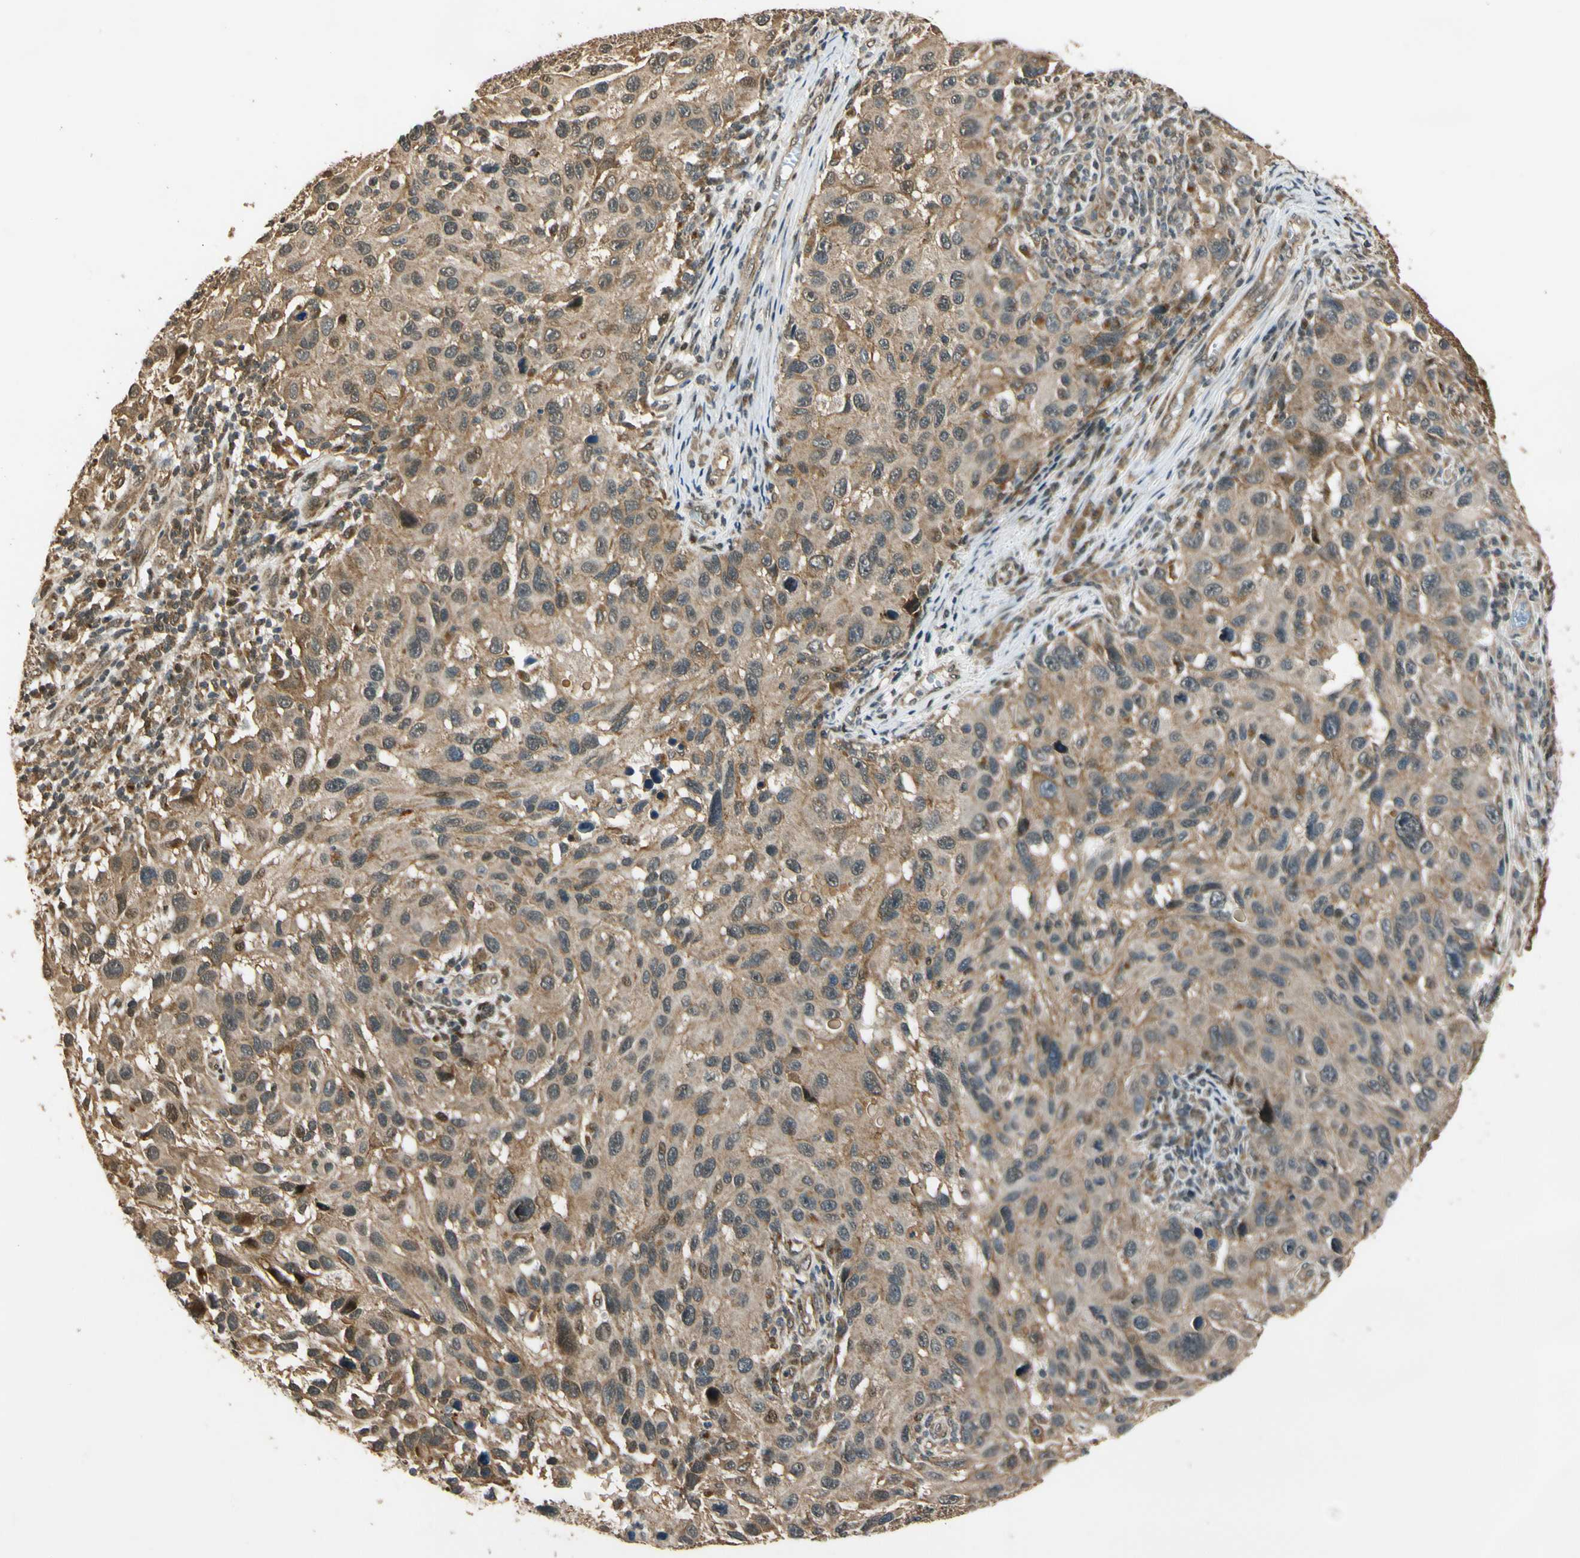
{"staining": {"intensity": "weak", "quantity": ">75%", "location": "cytoplasmic/membranous"}, "tissue": "melanoma", "cell_type": "Tumor cells", "image_type": "cancer", "snomed": [{"axis": "morphology", "description": "Malignant melanoma, NOS"}, {"axis": "topography", "description": "Skin"}], "caption": "Weak cytoplasmic/membranous staining for a protein is present in approximately >75% of tumor cells of melanoma using immunohistochemistry (IHC).", "gene": "LAMTOR1", "patient": {"sex": "male", "age": 53}}